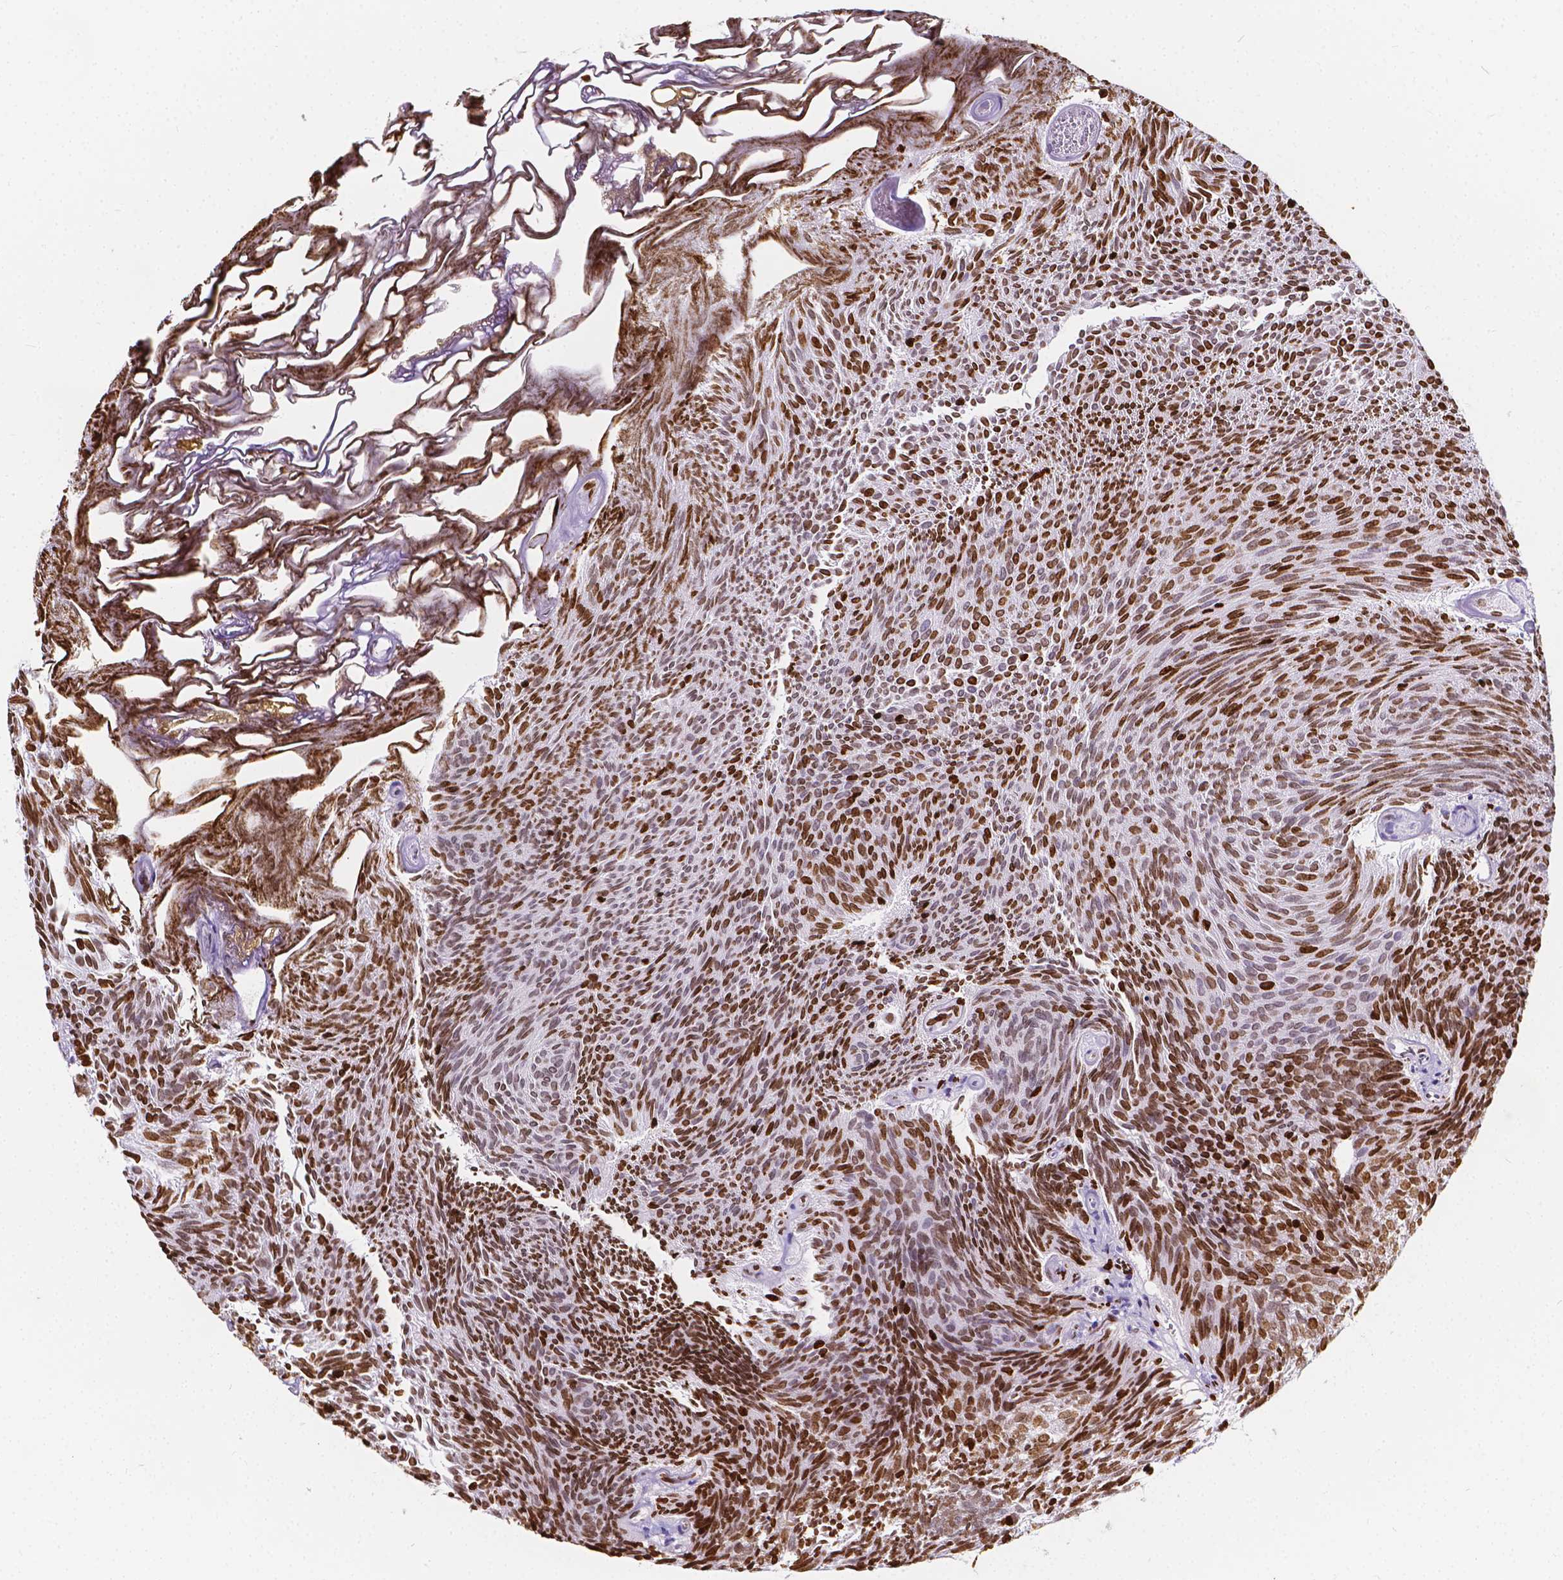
{"staining": {"intensity": "strong", "quantity": ">75%", "location": "nuclear"}, "tissue": "urothelial cancer", "cell_type": "Tumor cells", "image_type": "cancer", "snomed": [{"axis": "morphology", "description": "Urothelial carcinoma, Low grade"}, {"axis": "topography", "description": "Urinary bladder"}], "caption": "The immunohistochemical stain shows strong nuclear positivity in tumor cells of urothelial carcinoma (low-grade) tissue.", "gene": "CBY3", "patient": {"sex": "male", "age": 77}}